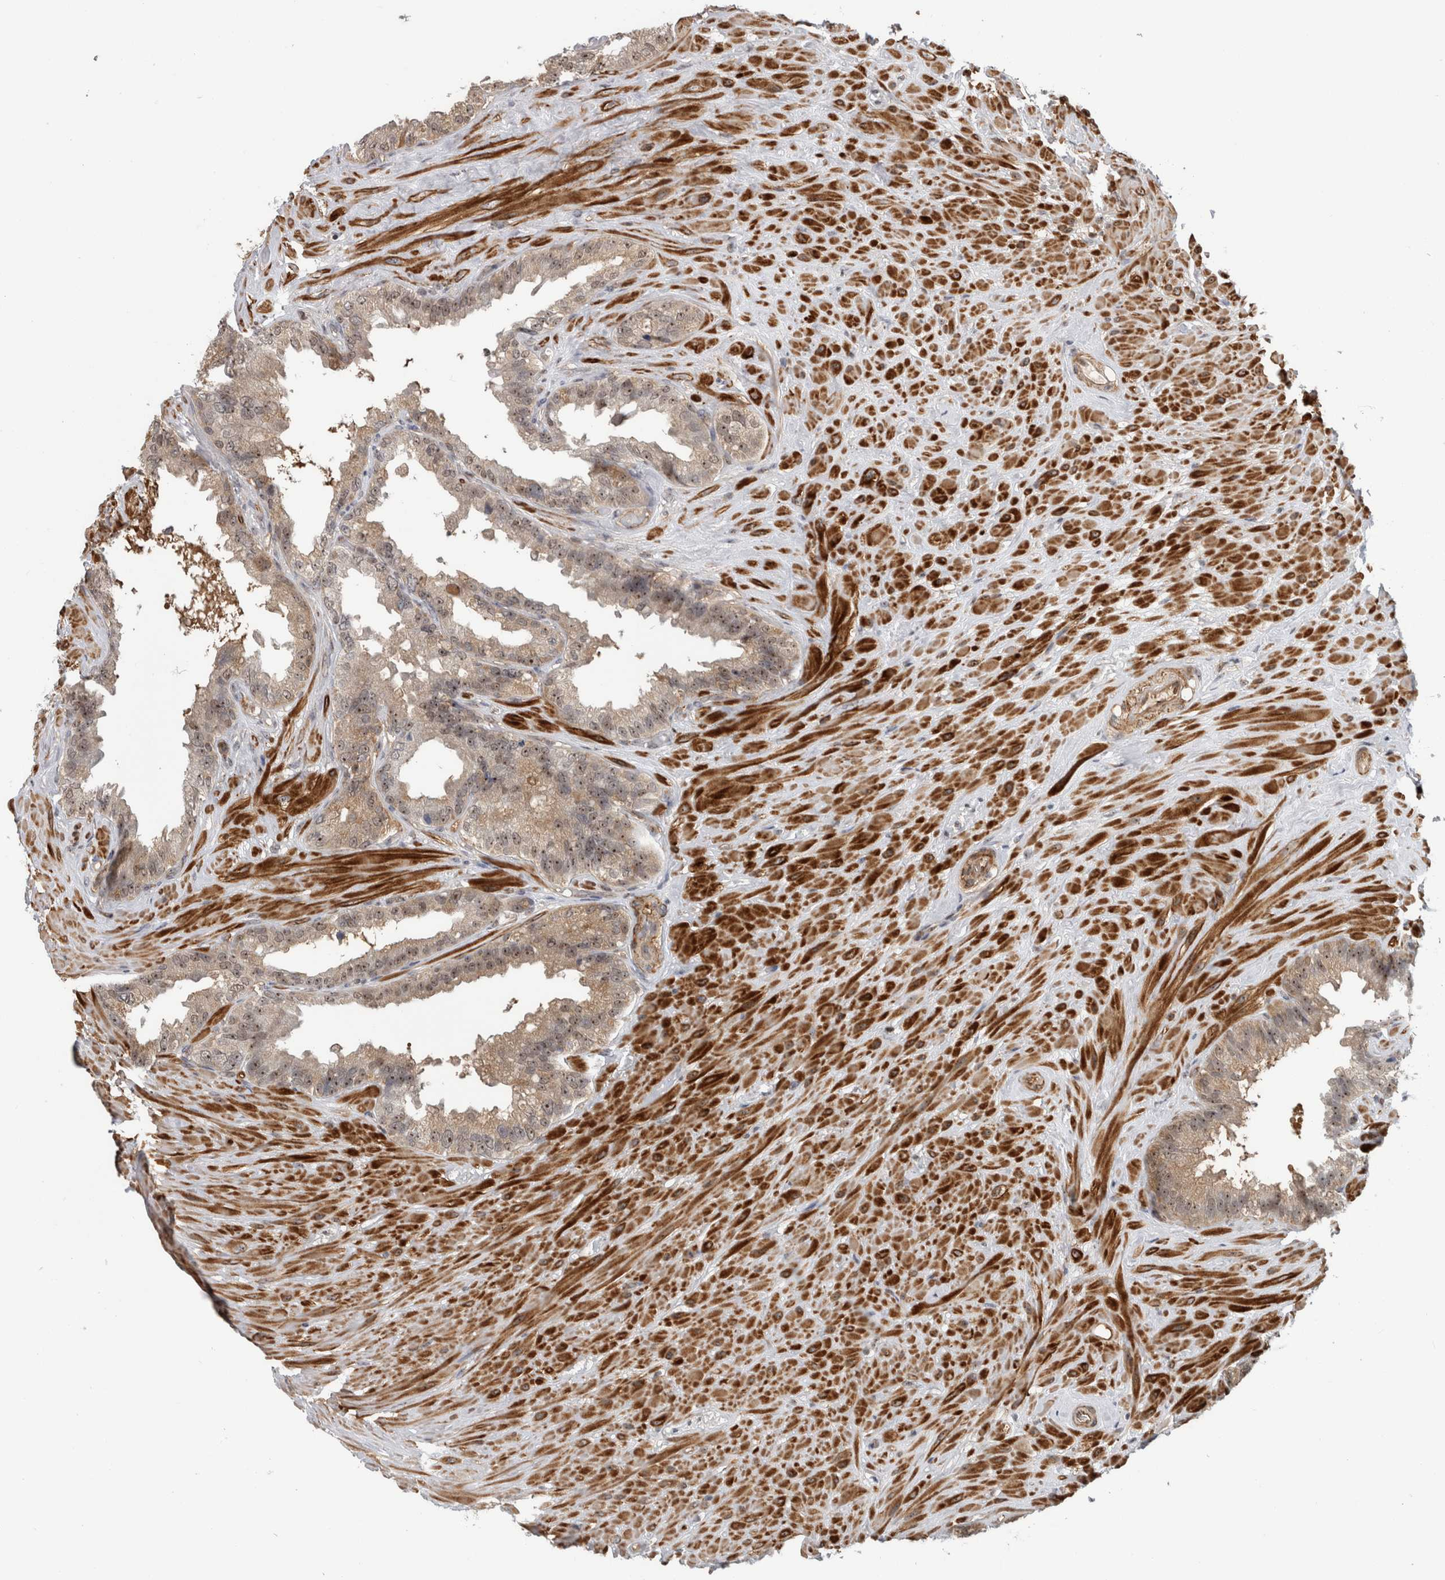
{"staining": {"intensity": "moderate", "quantity": "25%-75%", "location": "nuclear"}, "tissue": "seminal vesicle", "cell_type": "Glandular cells", "image_type": "normal", "snomed": [{"axis": "morphology", "description": "Normal tissue, NOS"}, {"axis": "topography", "description": "Seminal veicle"}], "caption": "A histopathology image of seminal vesicle stained for a protein displays moderate nuclear brown staining in glandular cells. Immunohistochemistry stains the protein in brown and the nuclei are stained blue.", "gene": "TDRD7", "patient": {"sex": "male", "age": 80}}